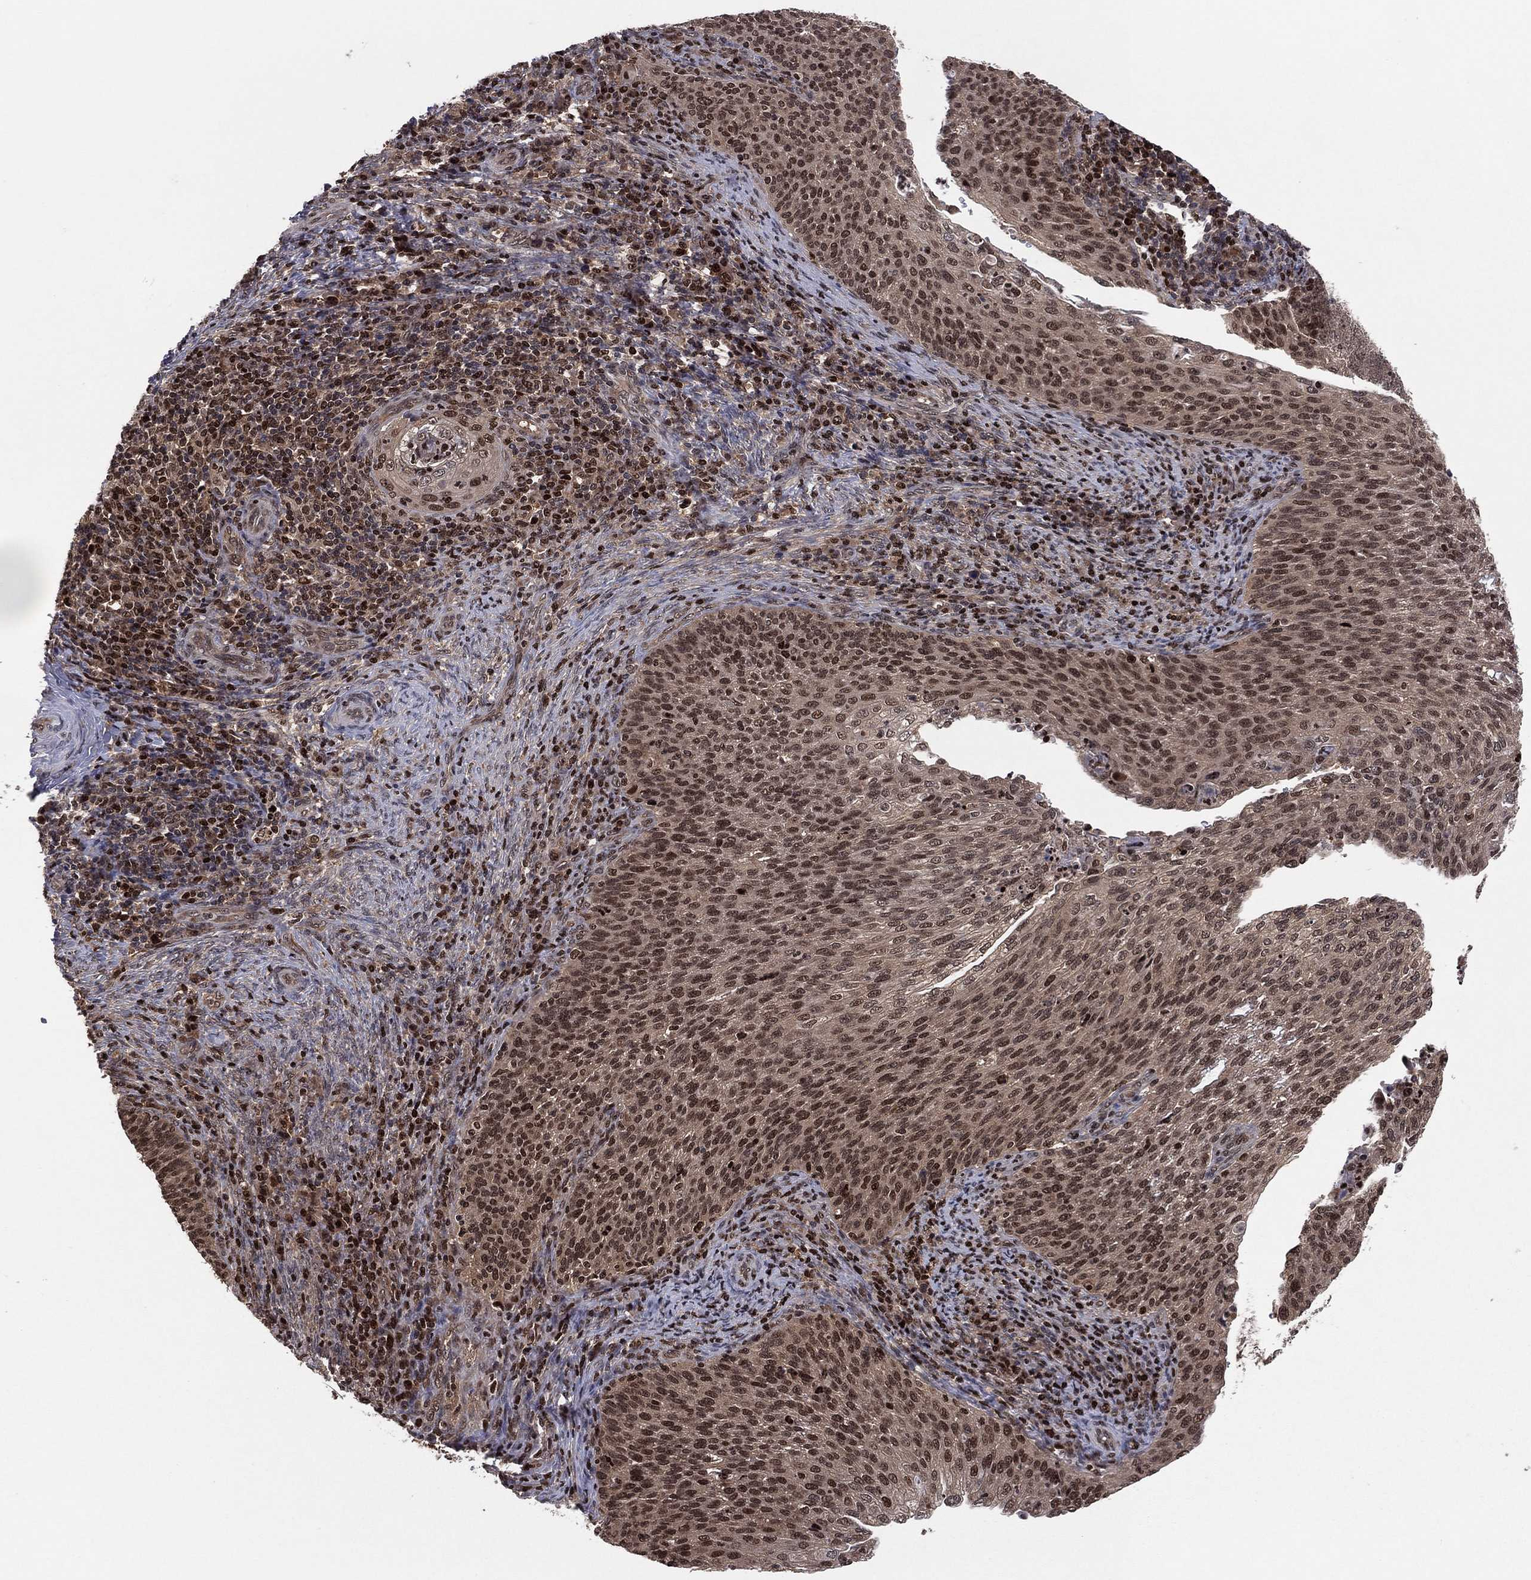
{"staining": {"intensity": "strong", "quantity": ">75%", "location": "cytoplasmic/membranous,nuclear"}, "tissue": "cervical cancer", "cell_type": "Tumor cells", "image_type": "cancer", "snomed": [{"axis": "morphology", "description": "Squamous cell carcinoma, NOS"}, {"axis": "topography", "description": "Cervix"}], "caption": "The immunohistochemical stain shows strong cytoplasmic/membranous and nuclear staining in tumor cells of cervical cancer (squamous cell carcinoma) tissue. Ihc stains the protein in brown and the nuclei are stained blue.", "gene": "PSMA1", "patient": {"sex": "female", "age": 52}}